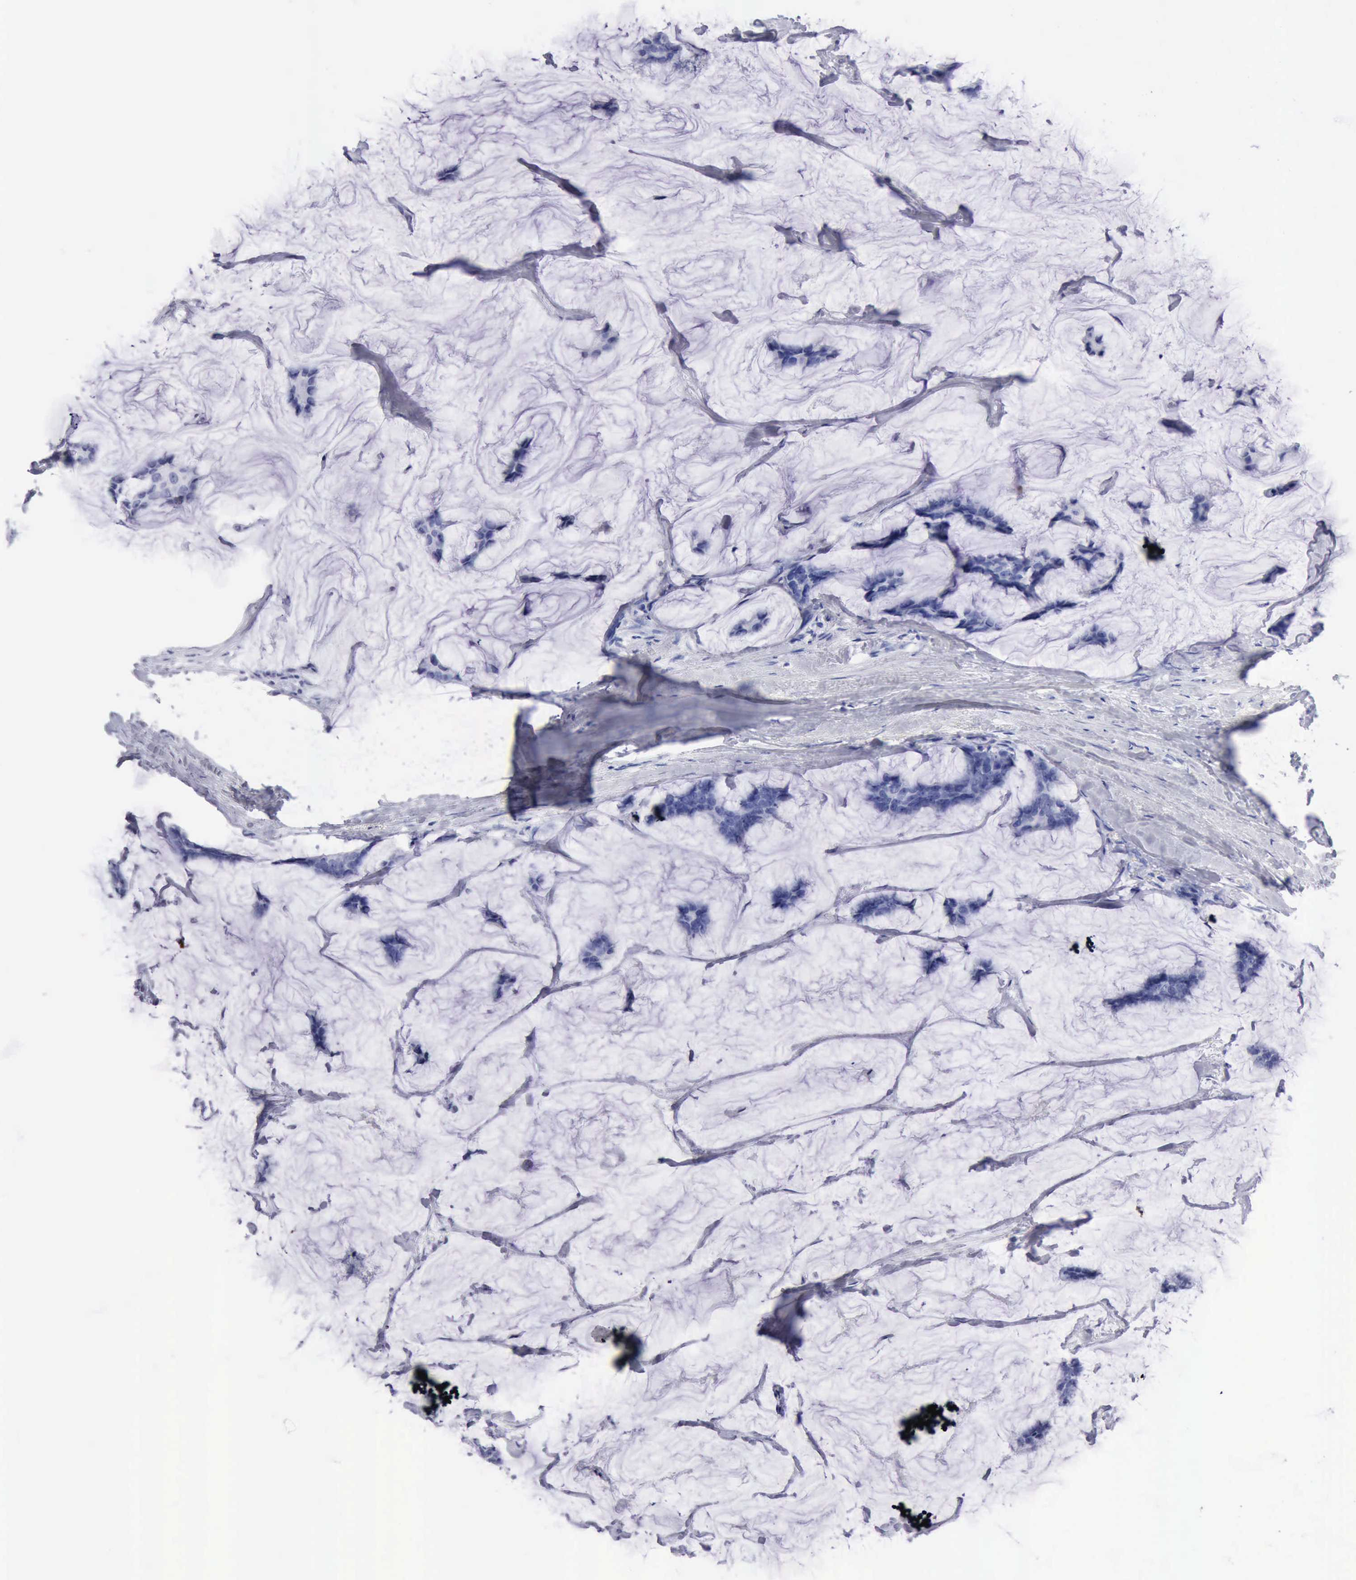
{"staining": {"intensity": "negative", "quantity": "none", "location": "none"}, "tissue": "breast cancer", "cell_type": "Tumor cells", "image_type": "cancer", "snomed": [{"axis": "morphology", "description": "Normal tissue, NOS"}, {"axis": "morphology", "description": "Duct carcinoma"}, {"axis": "topography", "description": "Breast"}], "caption": "Immunohistochemistry of human invasive ductal carcinoma (breast) demonstrates no staining in tumor cells.", "gene": "CYP19A1", "patient": {"sex": "female", "age": 50}}